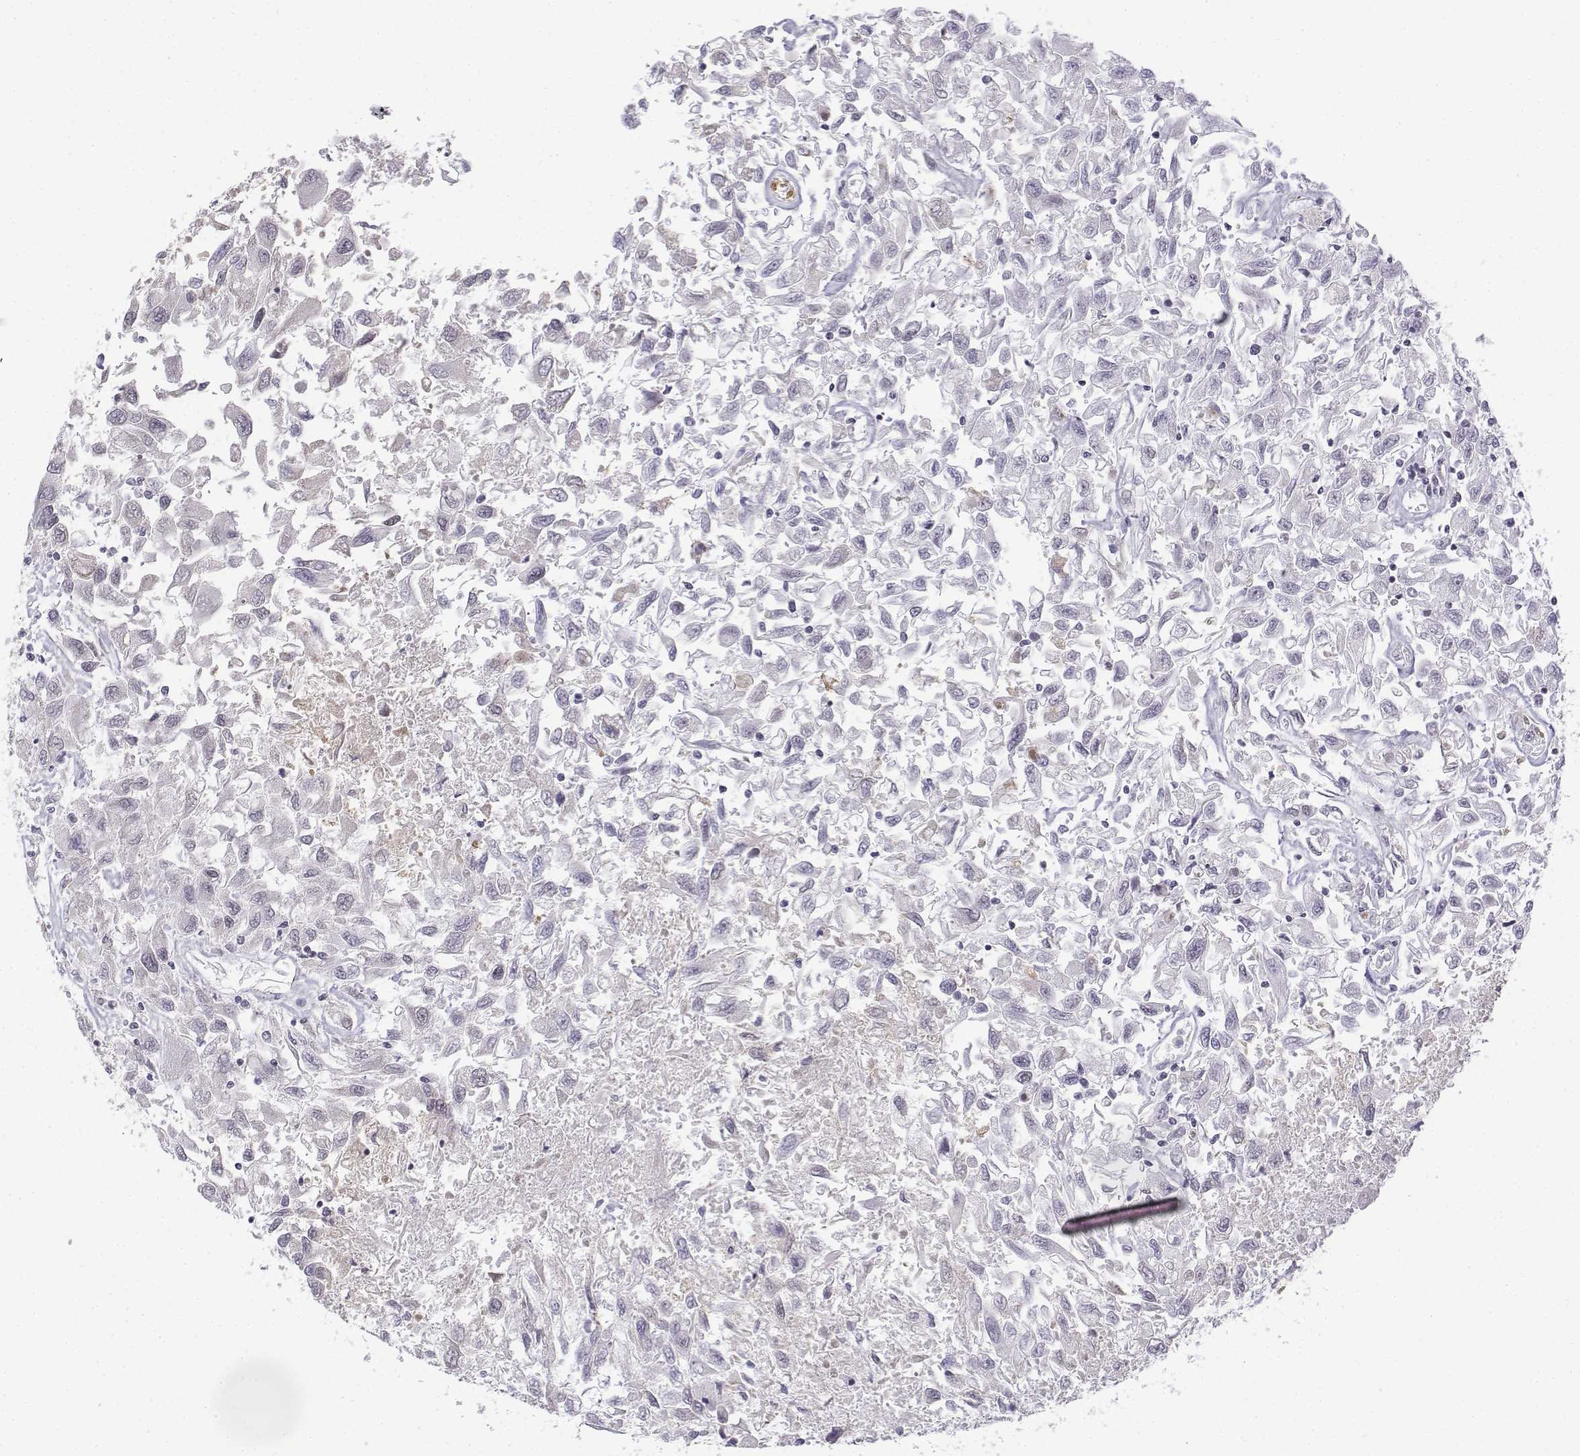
{"staining": {"intensity": "negative", "quantity": "none", "location": "none"}, "tissue": "renal cancer", "cell_type": "Tumor cells", "image_type": "cancer", "snomed": [{"axis": "morphology", "description": "Adenocarcinoma, NOS"}, {"axis": "topography", "description": "Kidney"}], "caption": "An IHC micrograph of adenocarcinoma (renal) is shown. There is no staining in tumor cells of adenocarcinoma (renal). (DAB IHC with hematoxylin counter stain).", "gene": "SETD1A", "patient": {"sex": "female", "age": 76}}